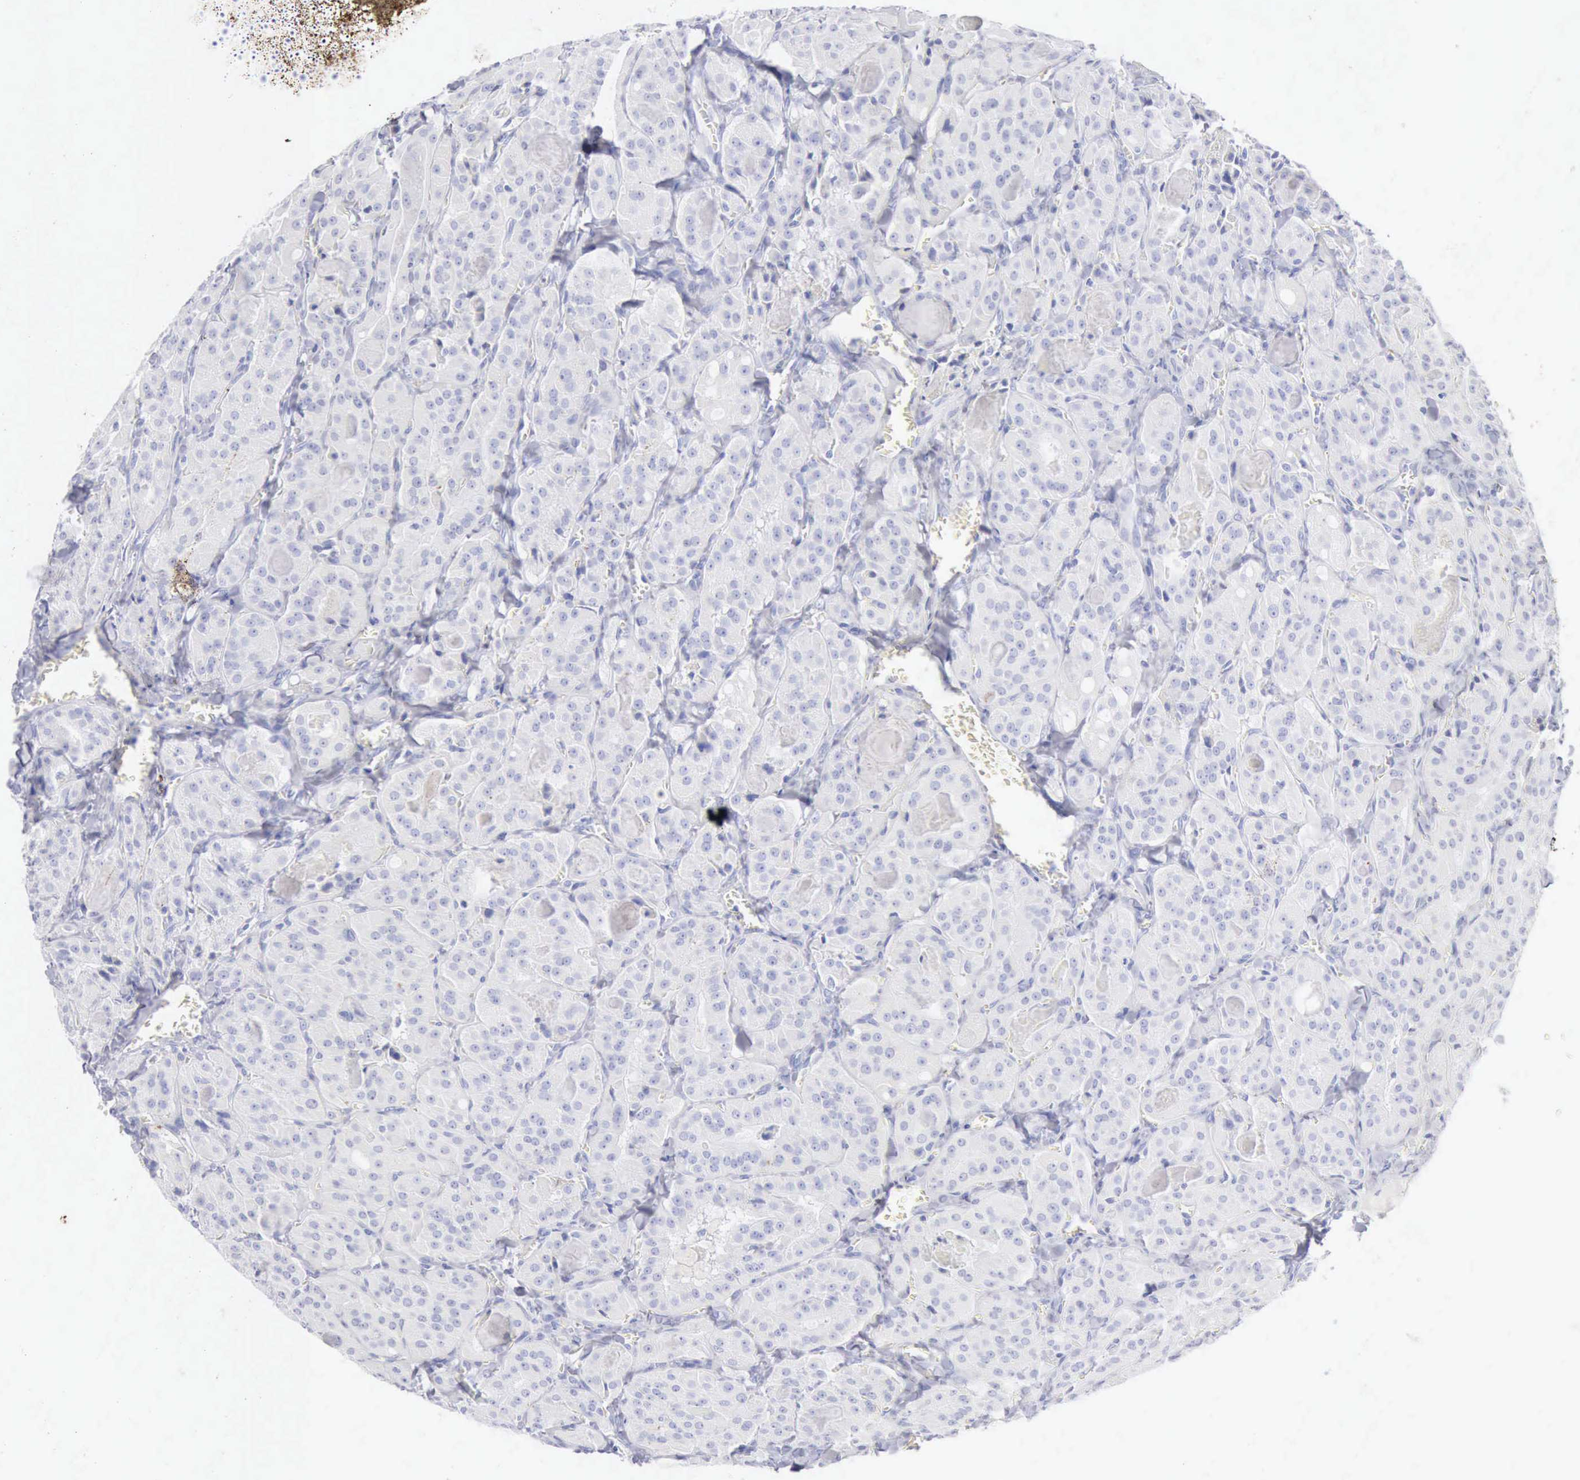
{"staining": {"intensity": "negative", "quantity": "none", "location": "none"}, "tissue": "thyroid cancer", "cell_type": "Tumor cells", "image_type": "cancer", "snomed": [{"axis": "morphology", "description": "Carcinoma, NOS"}, {"axis": "topography", "description": "Thyroid gland"}], "caption": "There is no significant staining in tumor cells of carcinoma (thyroid).", "gene": "KRT10", "patient": {"sex": "male", "age": 76}}